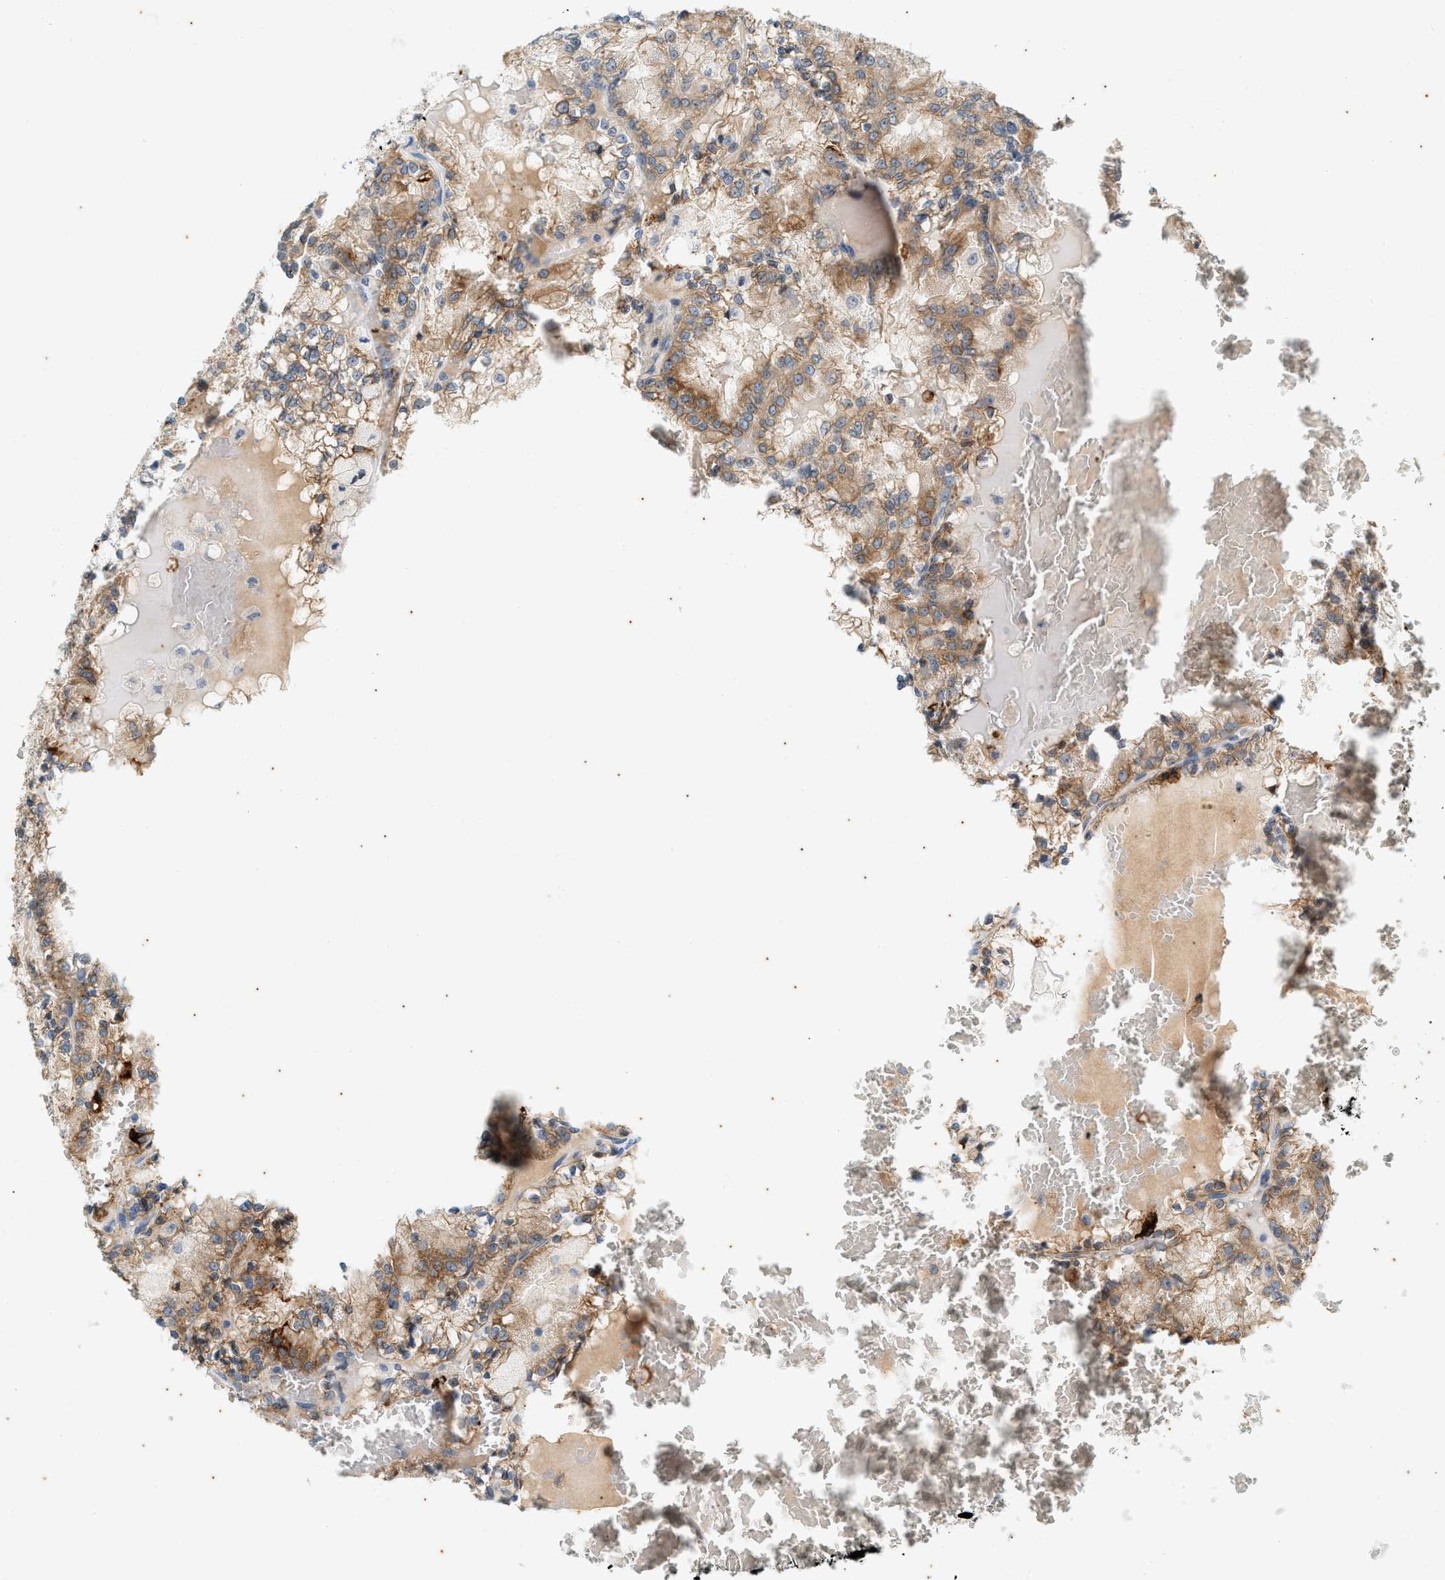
{"staining": {"intensity": "moderate", "quantity": ">75%", "location": "cytoplasmic/membranous"}, "tissue": "renal cancer", "cell_type": "Tumor cells", "image_type": "cancer", "snomed": [{"axis": "morphology", "description": "Adenocarcinoma, NOS"}, {"axis": "topography", "description": "Kidney"}], "caption": "The immunohistochemical stain labels moderate cytoplasmic/membranous positivity in tumor cells of renal cancer tissue. (DAB = brown stain, brightfield microscopy at high magnification).", "gene": "CHPF2", "patient": {"sex": "female", "age": 56}}